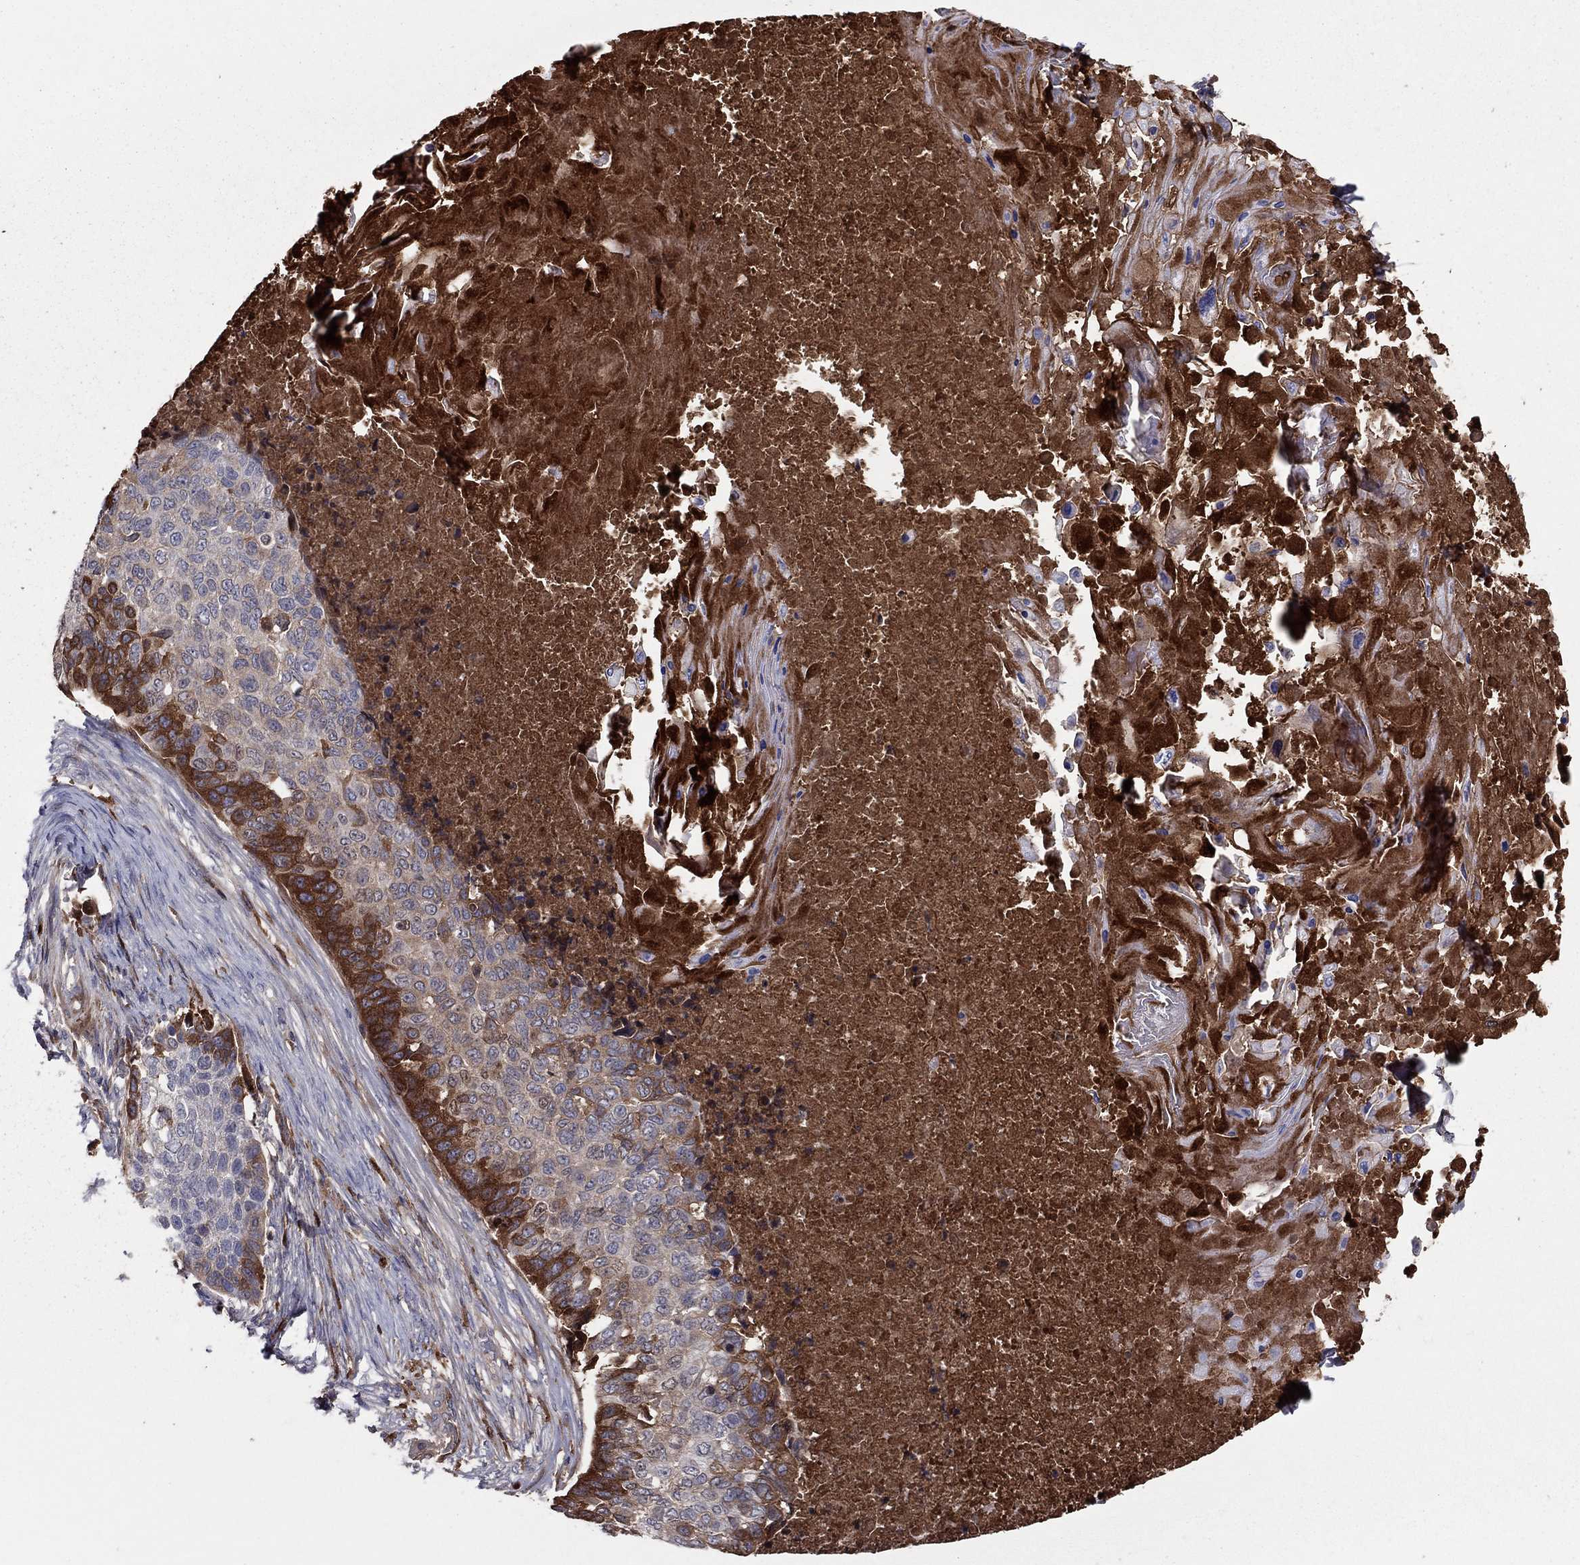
{"staining": {"intensity": "strong", "quantity": "<25%", "location": "cytoplasmic/membranous"}, "tissue": "lung cancer", "cell_type": "Tumor cells", "image_type": "cancer", "snomed": [{"axis": "morphology", "description": "Squamous cell carcinoma, NOS"}, {"axis": "topography", "description": "Lung"}], "caption": "Immunohistochemistry (IHC) histopathology image of human lung squamous cell carcinoma stained for a protein (brown), which displays medium levels of strong cytoplasmic/membranous positivity in about <25% of tumor cells.", "gene": "HPX", "patient": {"sex": "male", "age": 69}}